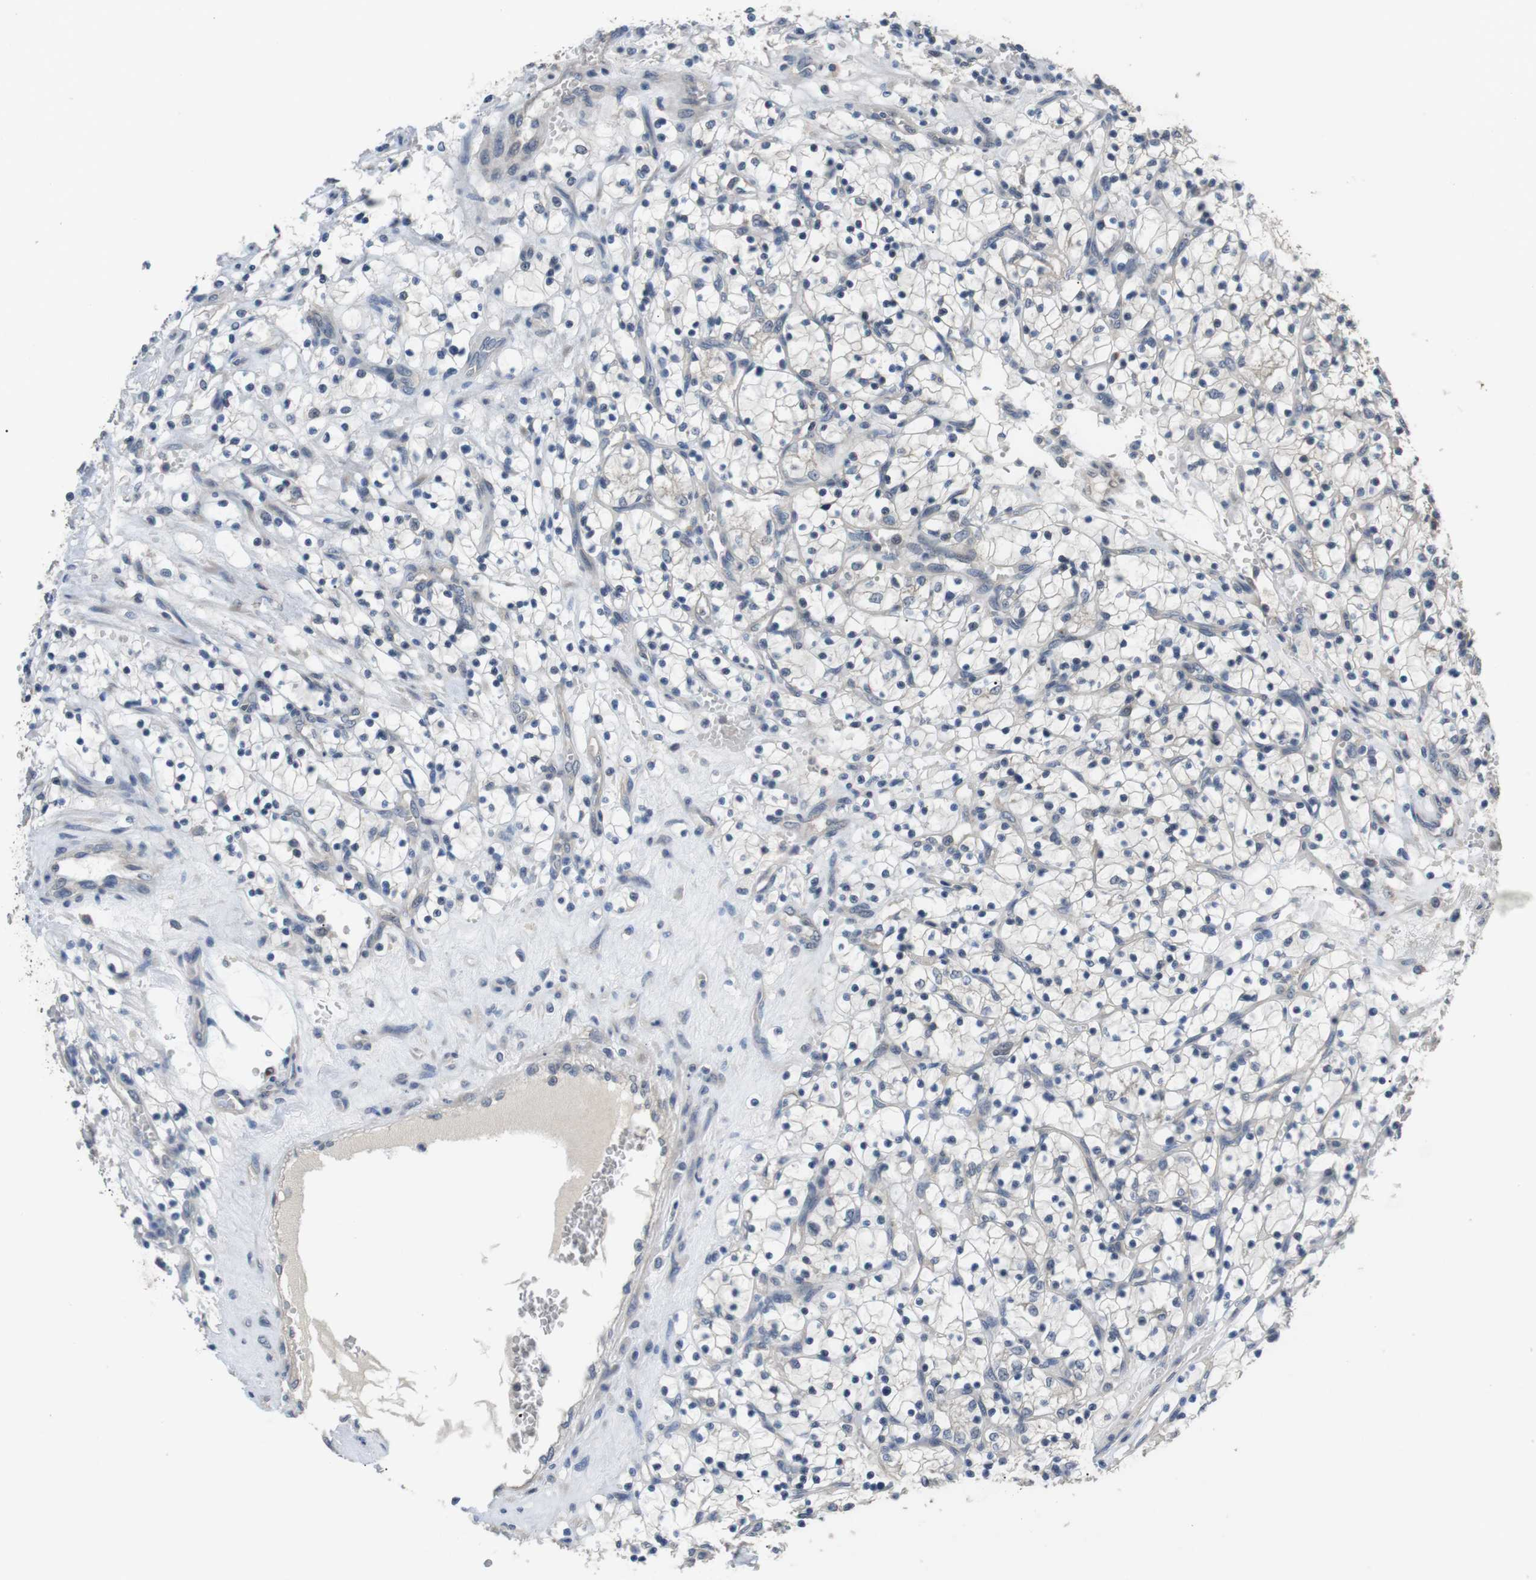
{"staining": {"intensity": "negative", "quantity": "none", "location": "none"}, "tissue": "renal cancer", "cell_type": "Tumor cells", "image_type": "cancer", "snomed": [{"axis": "morphology", "description": "Adenocarcinoma, NOS"}, {"axis": "topography", "description": "Kidney"}], "caption": "Immunohistochemistry micrograph of renal cancer stained for a protein (brown), which displays no staining in tumor cells.", "gene": "ADGRL3", "patient": {"sex": "female", "age": 69}}